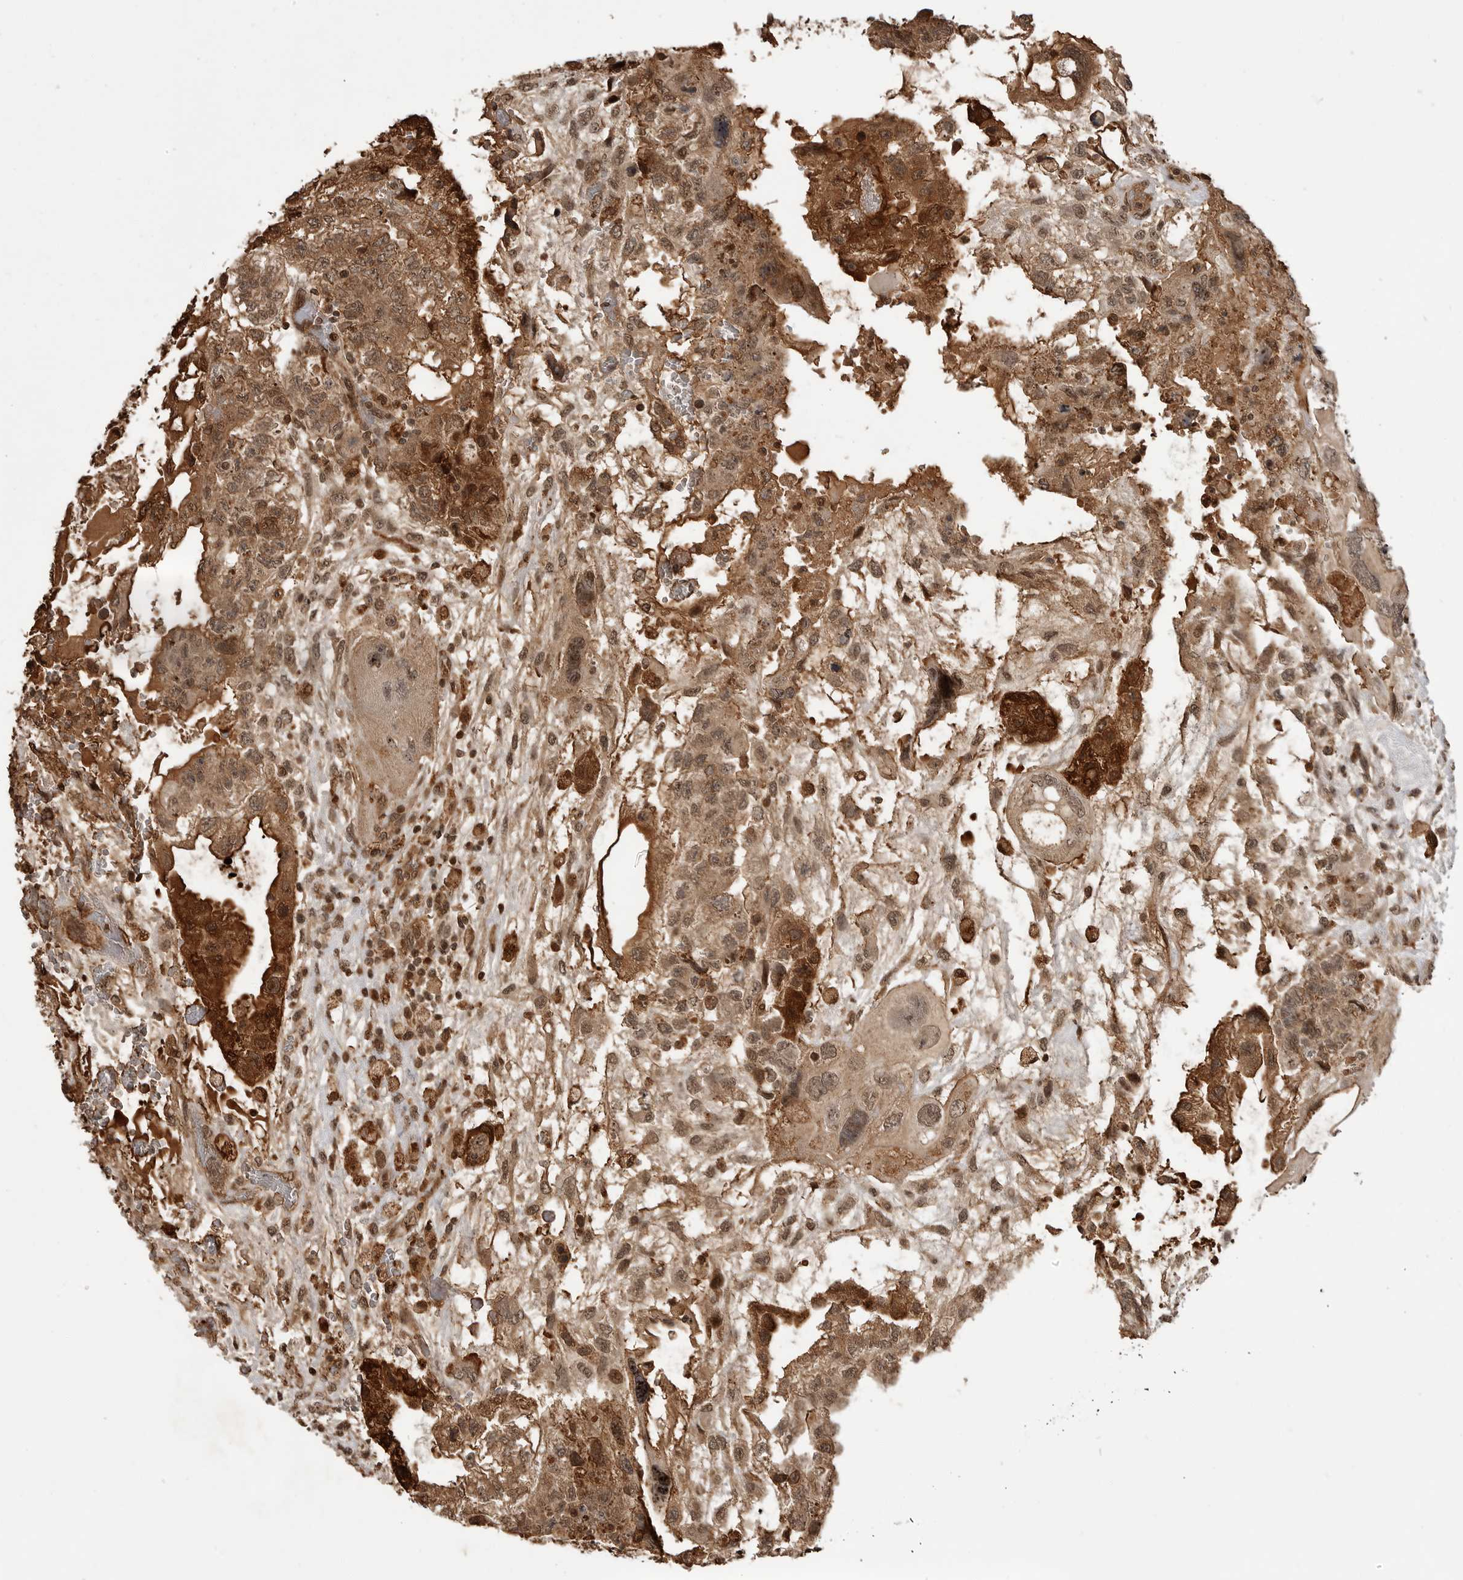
{"staining": {"intensity": "moderate", "quantity": ">75%", "location": "cytoplasmic/membranous,nuclear"}, "tissue": "testis cancer", "cell_type": "Tumor cells", "image_type": "cancer", "snomed": [{"axis": "morphology", "description": "Carcinoma, Embryonal, NOS"}, {"axis": "topography", "description": "Testis"}], "caption": "A brown stain highlights moderate cytoplasmic/membranous and nuclear positivity of a protein in human testis cancer (embryonal carcinoma) tumor cells.", "gene": "BMP2K", "patient": {"sex": "male", "age": 36}}